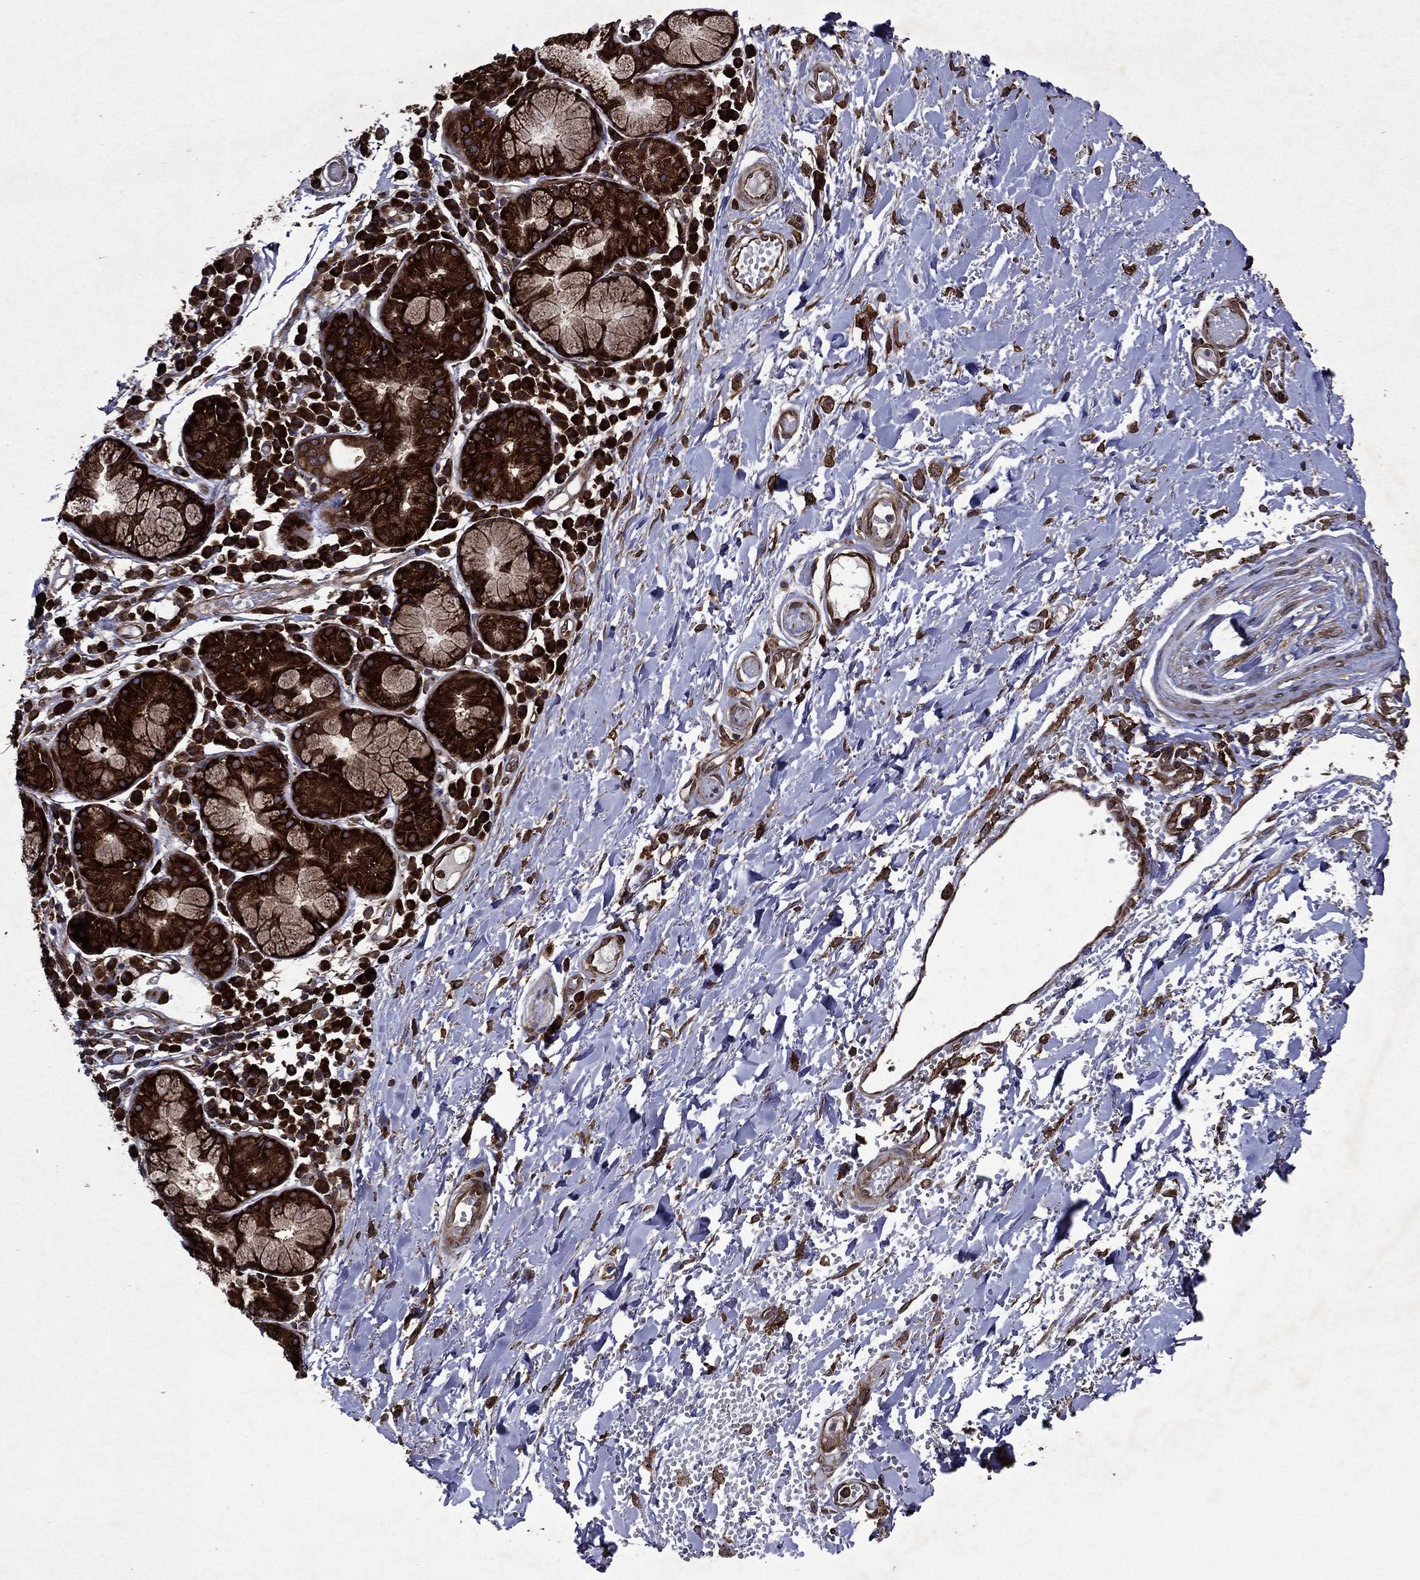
{"staining": {"intensity": "moderate", "quantity": ">75%", "location": "cytoplasmic/membranous"}, "tissue": "adipose tissue", "cell_type": "Adipocytes", "image_type": "normal", "snomed": [{"axis": "morphology", "description": "Normal tissue, NOS"}, {"axis": "topography", "description": "Cartilage tissue"}], "caption": "Adipose tissue stained with DAB immunohistochemistry reveals medium levels of moderate cytoplasmic/membranous expression in about >75% of adipocytes.", "gene": "EIF2B4", "patient": {"sex": "male", "age": 81}}